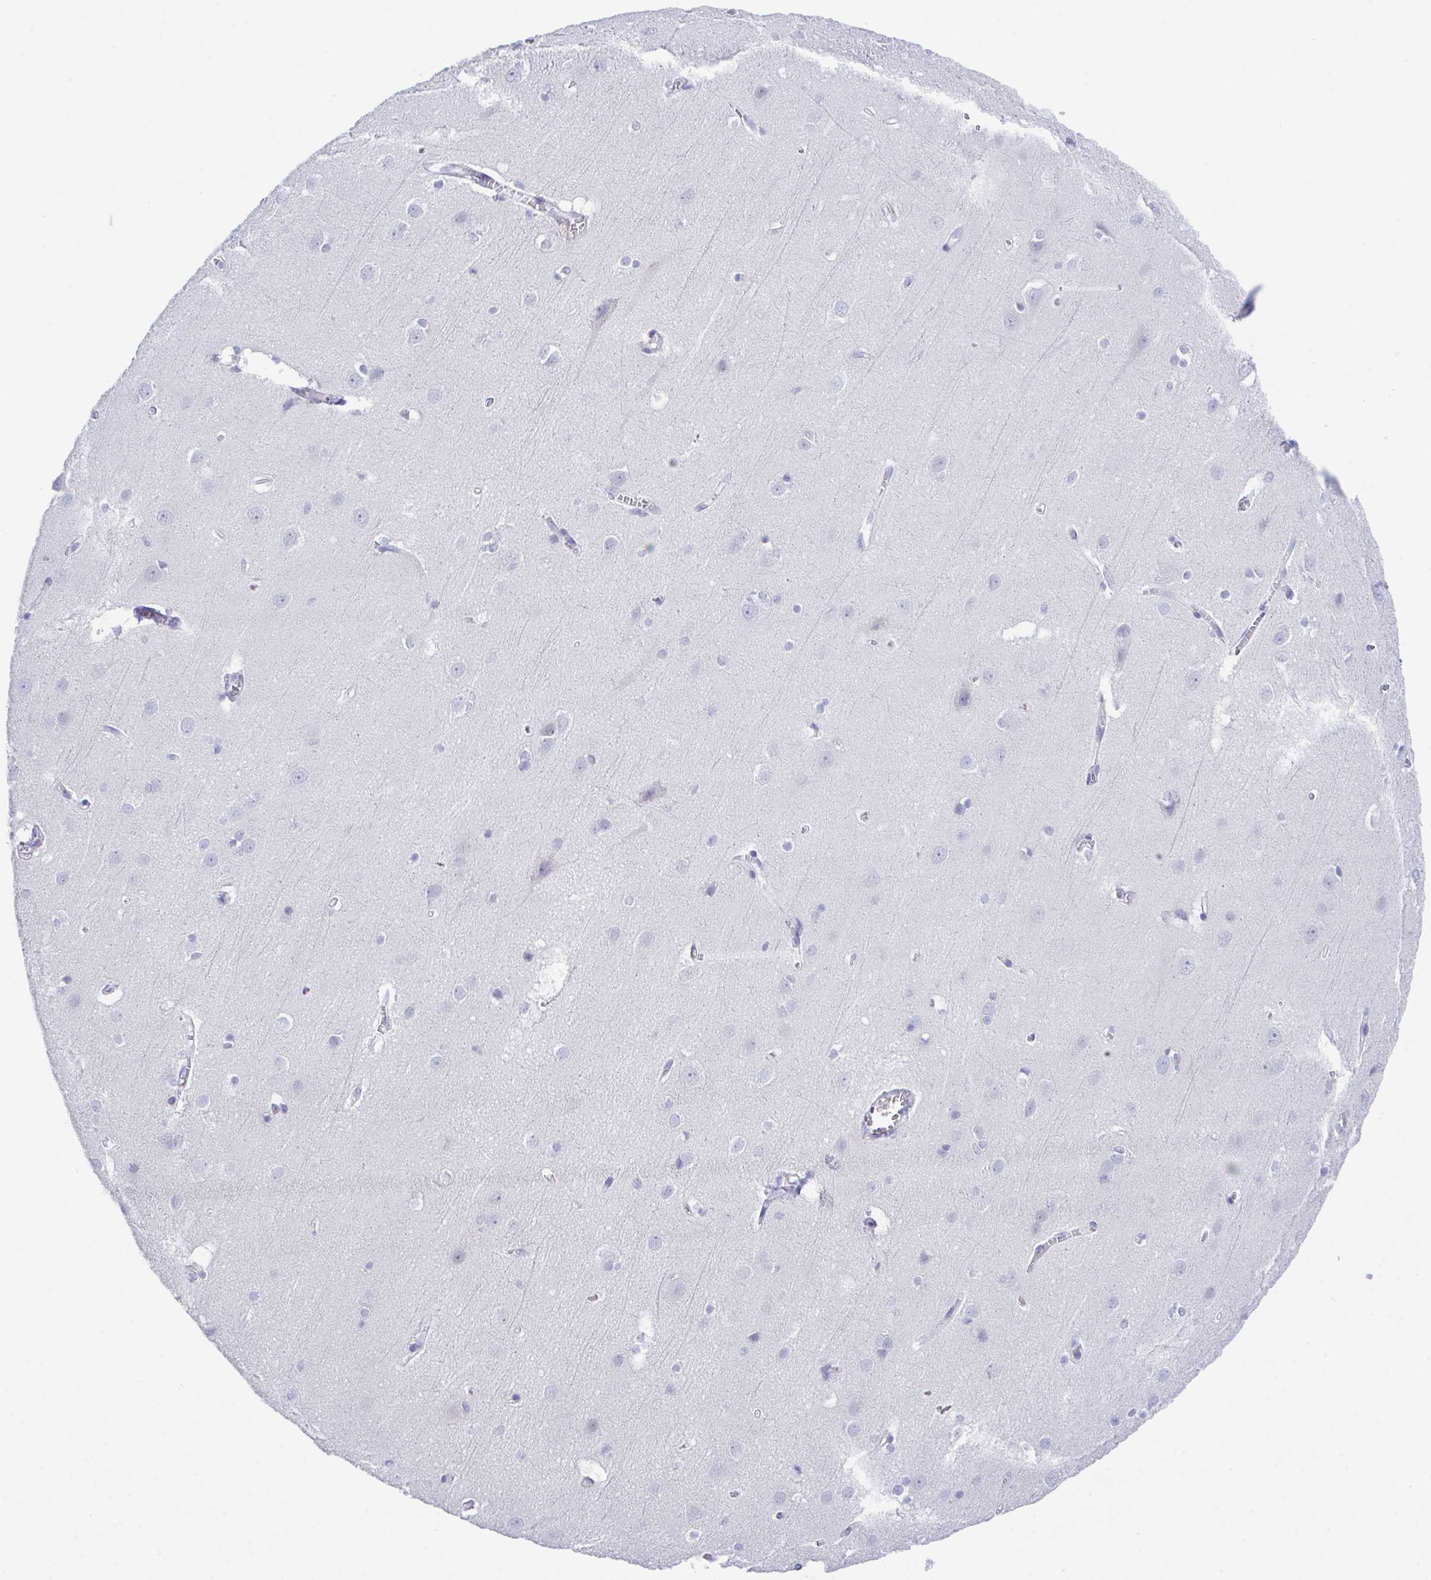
{"staining": {"intensity": "negative", "quantity": "none", "location": "none"}, "tissue": "cerebral cortex", "cell_type": "Endothelial cells", "image_type": "normal", "snomed": [{"axis": "morphology", "description": "Normal tissue, NOS"}, {"axis": "topography", "description": "Cerebral cortex"}], "caption": "High magnification brightfield microscopy of unremarkable cerebral cortex stained with DAB (3,3'-diaminobenzidine) (brown) and counterstained with hematoxylin (blue): endothelial cells show no significant positivity.", "gene": "HOXB4", "patient": {"sex": "male", "age": 37}}